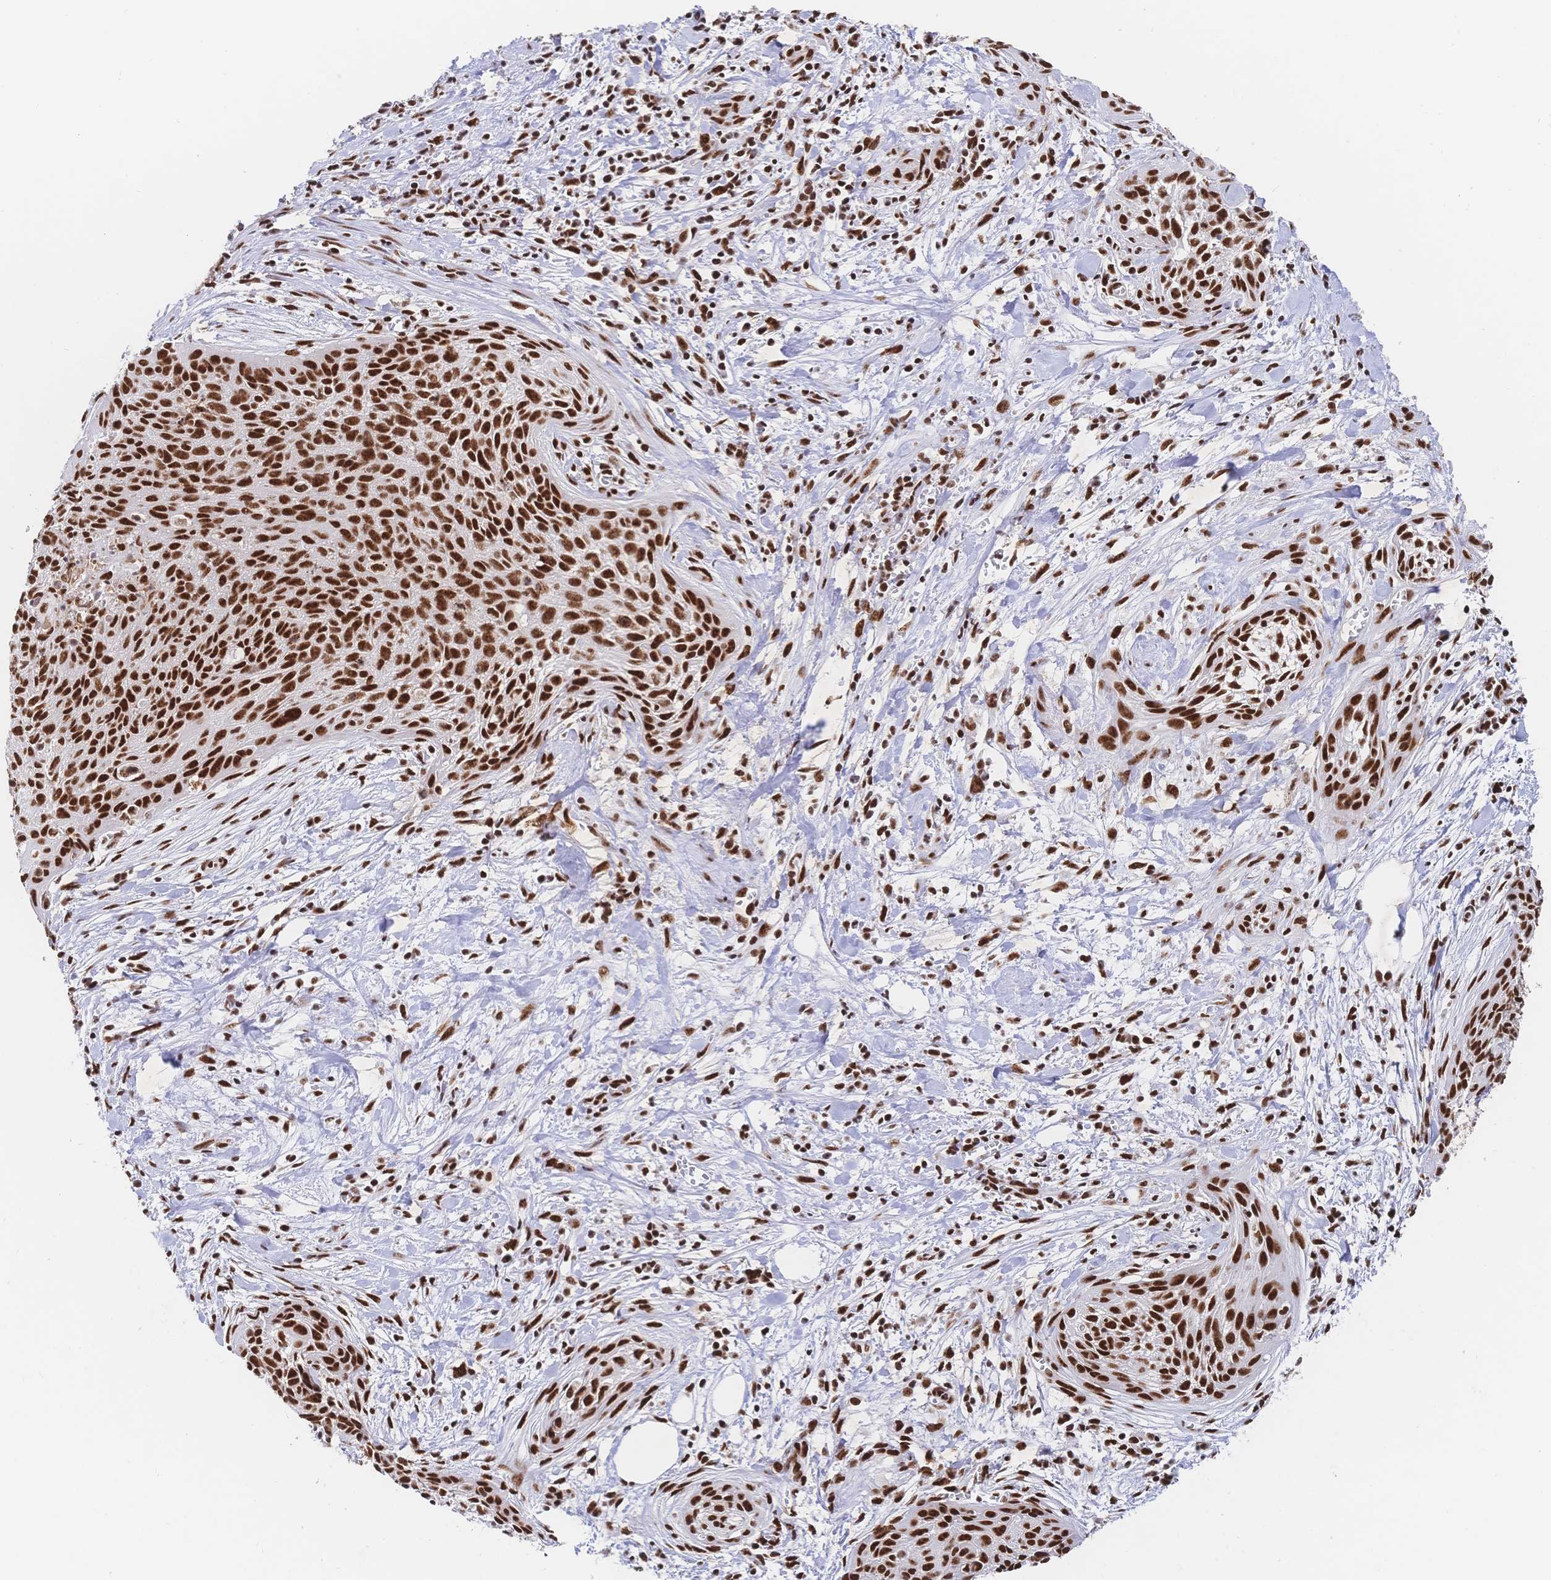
{"staining": {"intensity": "strong", "quantity": ">75%", "location": "nuclear"}, "tissue": "cervical cancer", "cell_type": "Tumor cells", "image_type": "cancer", "snomed": [{"axis": "morphology", "description": "Squamous cell carcinoma, NOS"}, {"axis": "topography", "description": "Cervix"}], "caption": "Immunohistochemical staining of human squamous cell carcinoma (cervical) exhibits high levels of strong nuclear expression in about >75% of tumor cells. The protein is shown in brown color, while the nuclei are stained blue.", "gene": "SRSF1", "patient": {"sex": "female", "age": 55}}